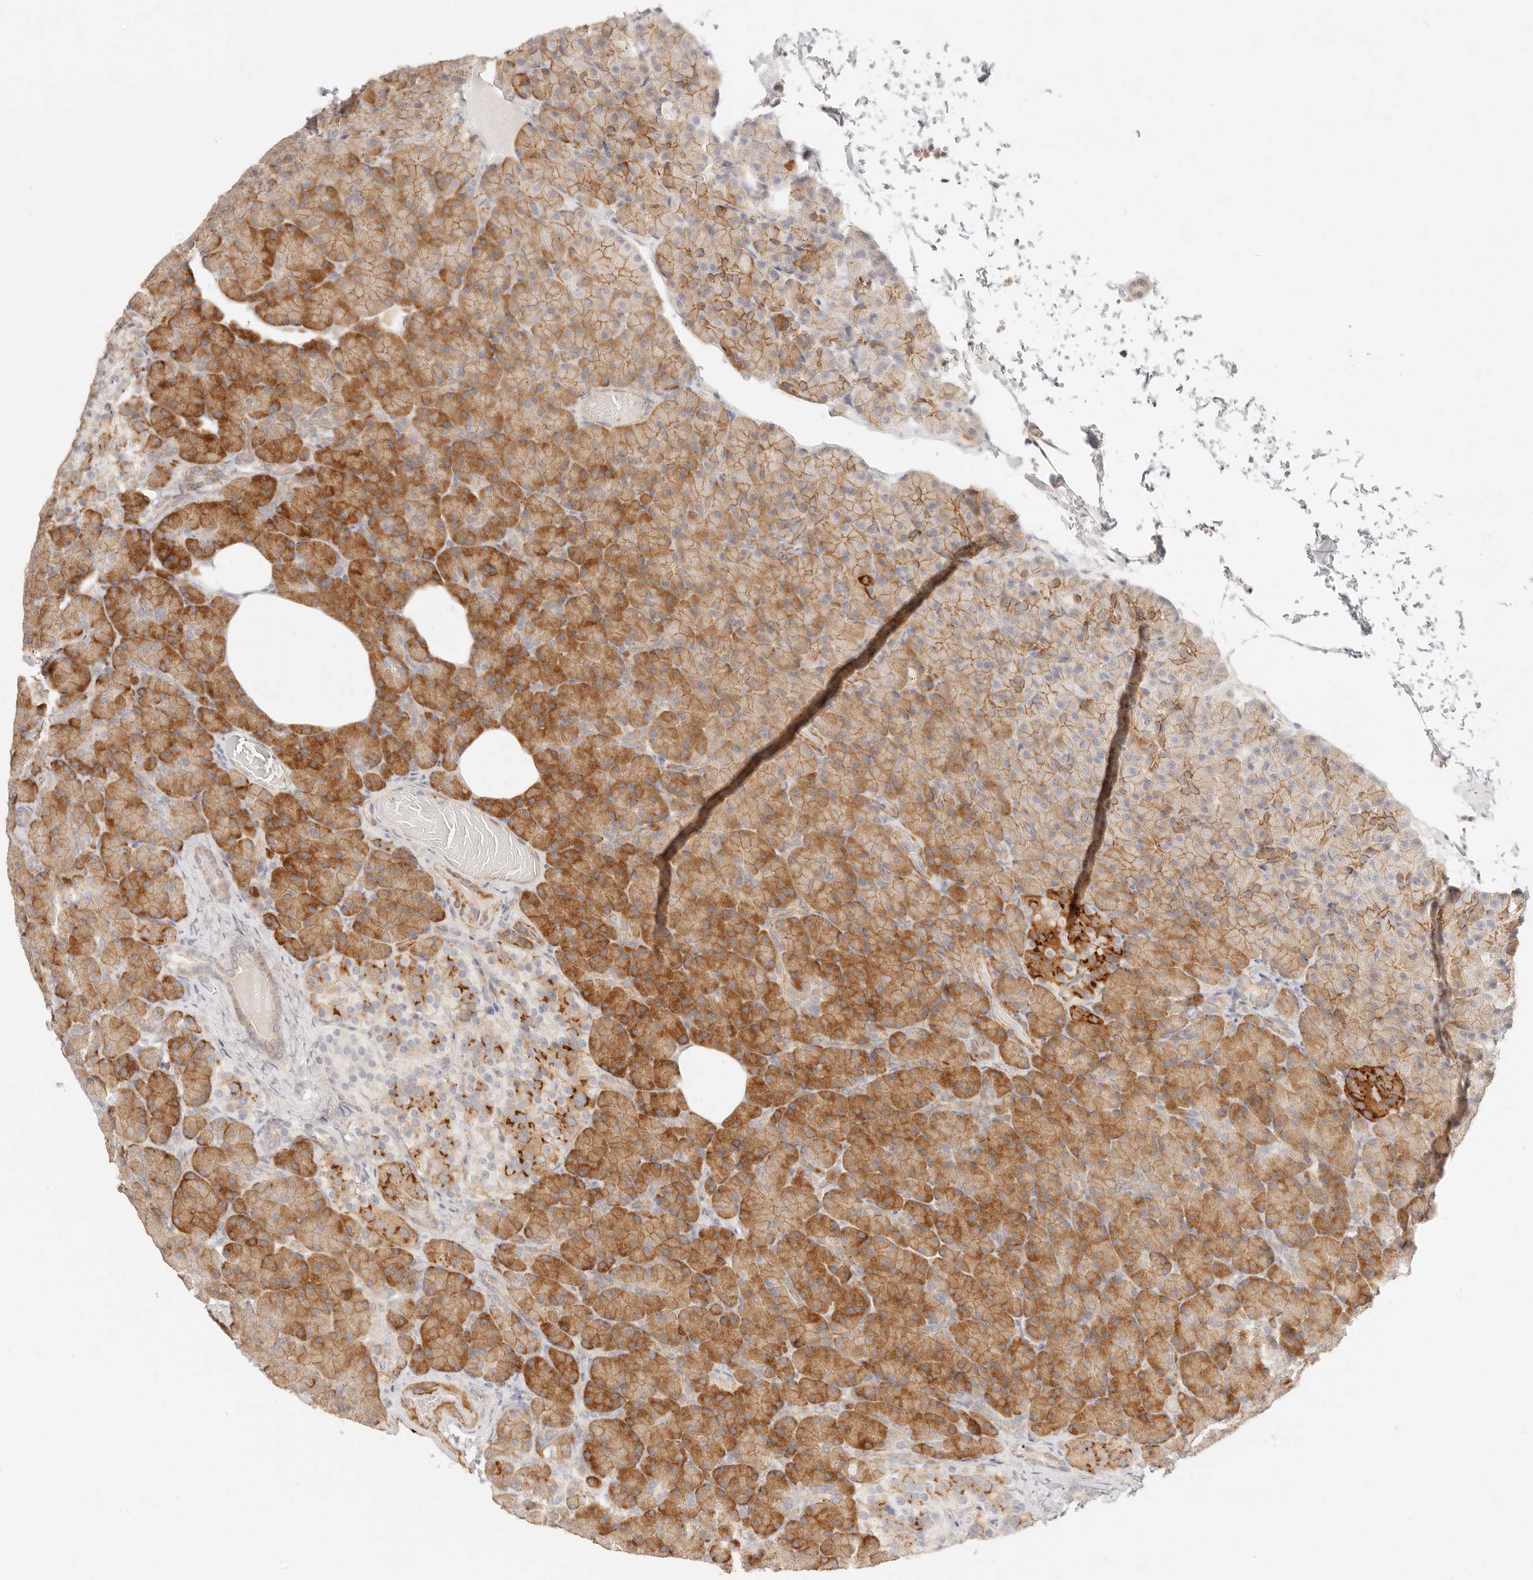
{"staining": {"intensity": "moderate", "quantity": ">75%", "location": "cytoplasmic/membranous"}, "tissue": "pancreas", "cell_type": "Exocrine glandular cells", "image_type": "normal", "snomed": [{"axis": "morphology", "description": "Normal tissue, NOS"}, {"axis": "topography", "description": "Pancreas"}], "caption": "IHC of normal human pancreas demonstrates medium levels of moderate cytoplasmic/membranous staining in approximately >75% of exocrine glandular cells. Immunohistochemistry stains the protein of interest in brown and the nuclei are stained blue.", "gene": "UBXN10", "patient": {"sex": "female", "age": 43}}